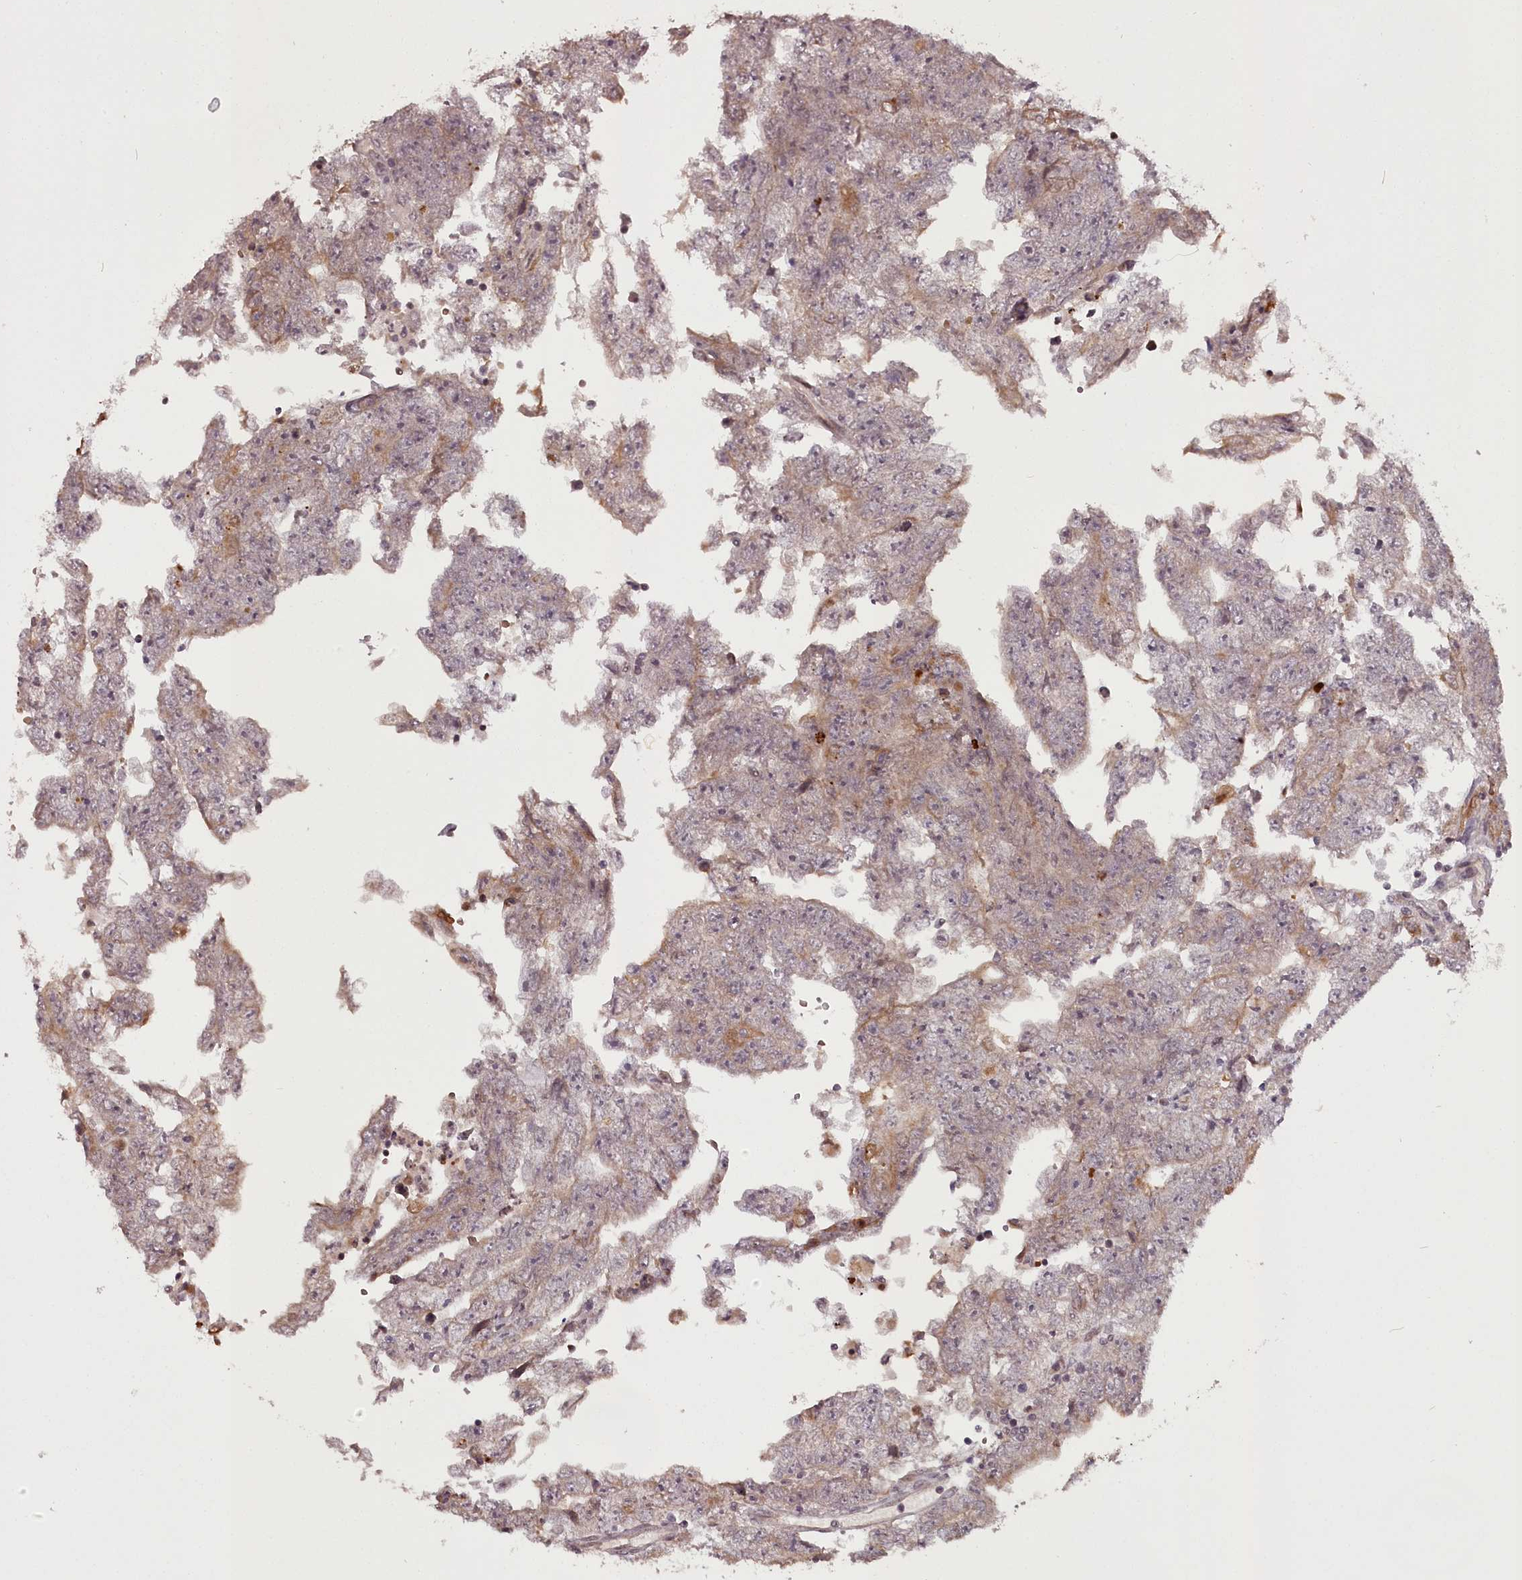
{"staining": {"intensity": "moderate", "quantity": "<25%", "location": "cytoplasmic/membranous"}, "tissue": "testis cancer", "cell_type": "Tumor cells", "image_type": "cancer", "snomed": [{"axis": "morphology", "description": "Carcinoma, Embryonal, NOS"}, {"axis": "topography", "description": "Testis"}], "caption": "Testis cancer (embryonal carcinoma) tissue displays moderate cytoplasmic/membranous staining in about <25% of tumor cells (brown staining indicates protein expression, while blue staining denotes nuclei).", "gene": "THYN1", "patient": {"sex": "male", "age": 25}}